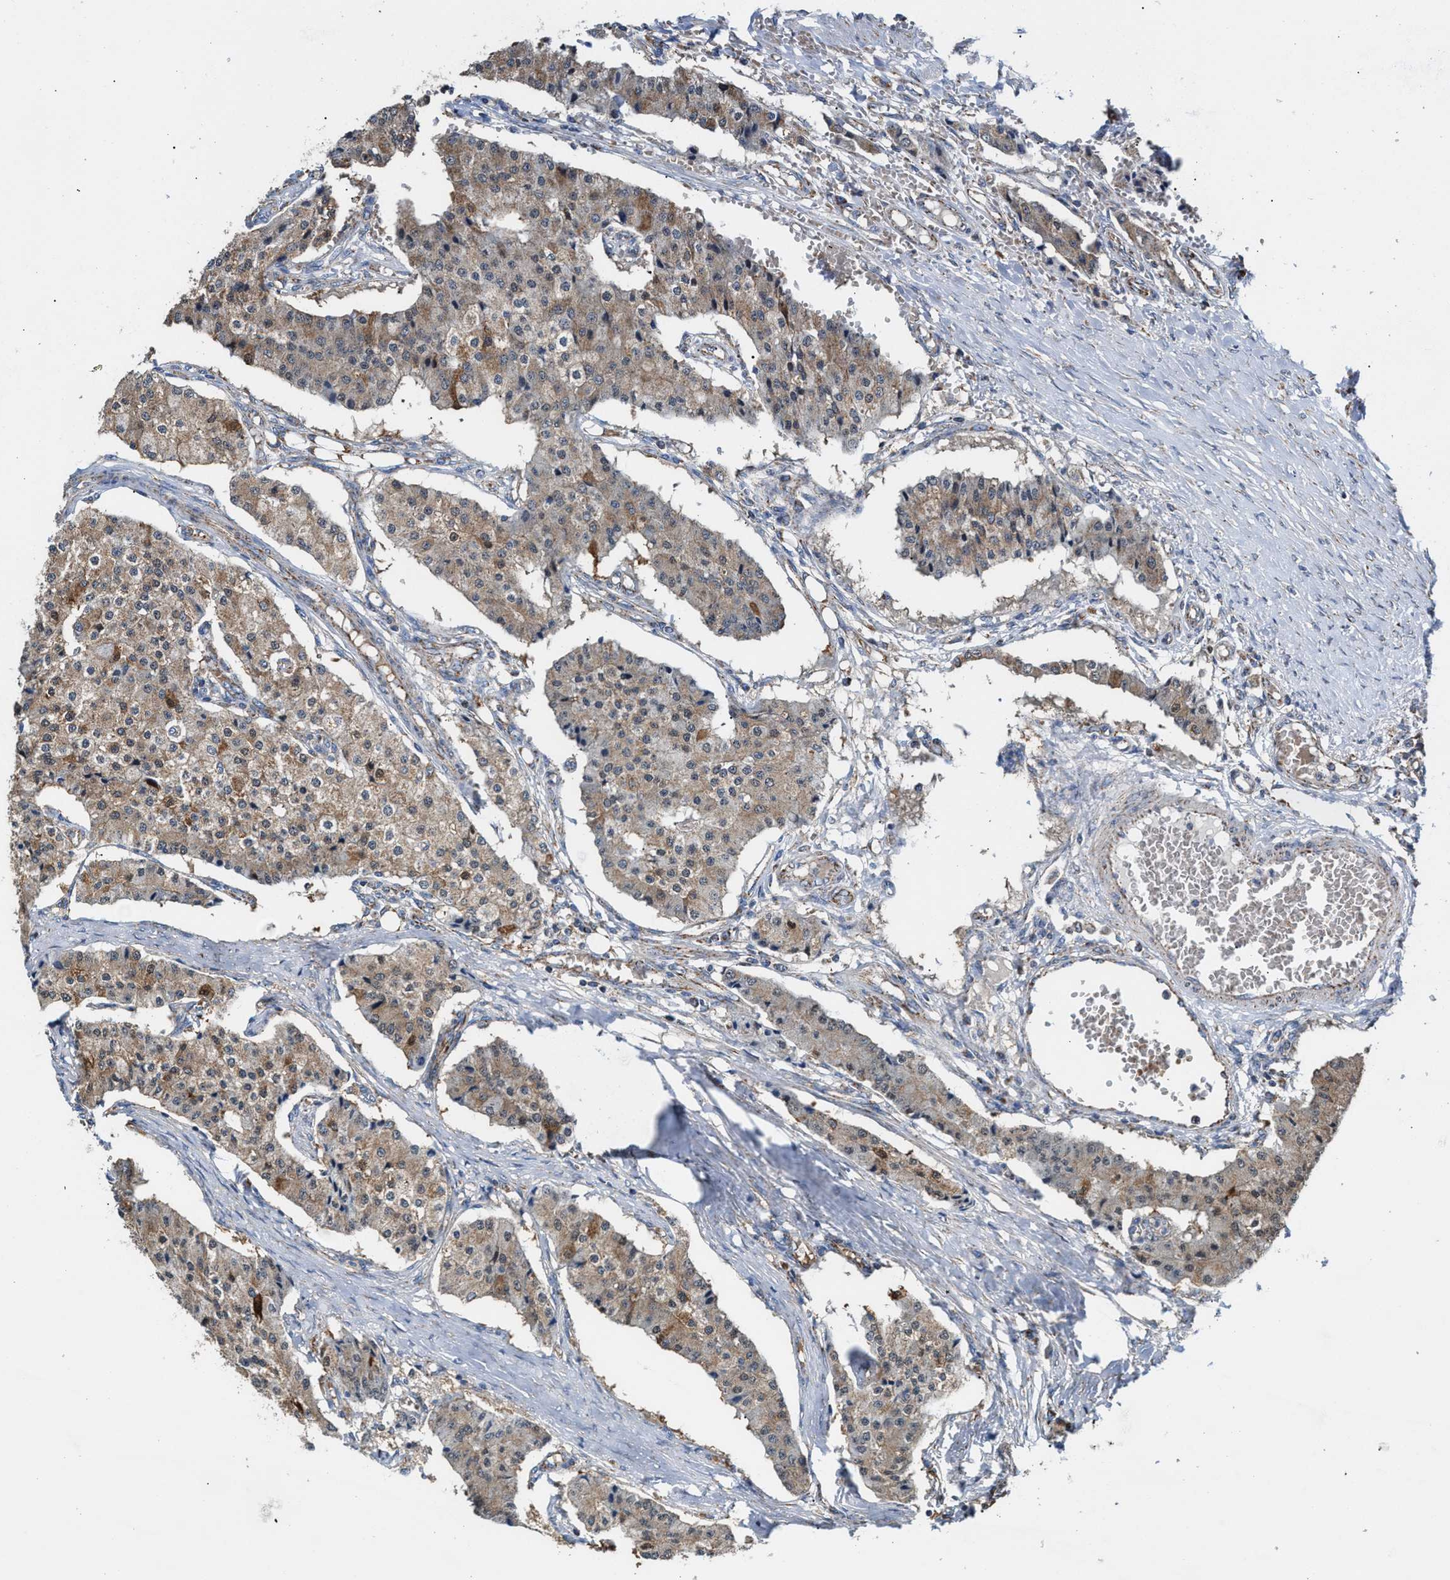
{"staining": {"intensity": "moderate", "quantity": "<25%", "location": "cytoplasmic/membranous"}, "tissue": "carcinoid", "cell_type": "Tumor cells", "image_type": "cancer", "snomed": [{"axis": "morphology", "description": "Carcinoid, malignant, NOS"}, {"axis": "topography", "description": "Colon"}], "caption": "Human malignant carcinoid stained with a brown dye exhibits moderate cytoplasmic/membranous positive positivity in approximately <25% of tumor cells.", "gene": "MECR", "patient": {"sex": "female", "age": 52}}